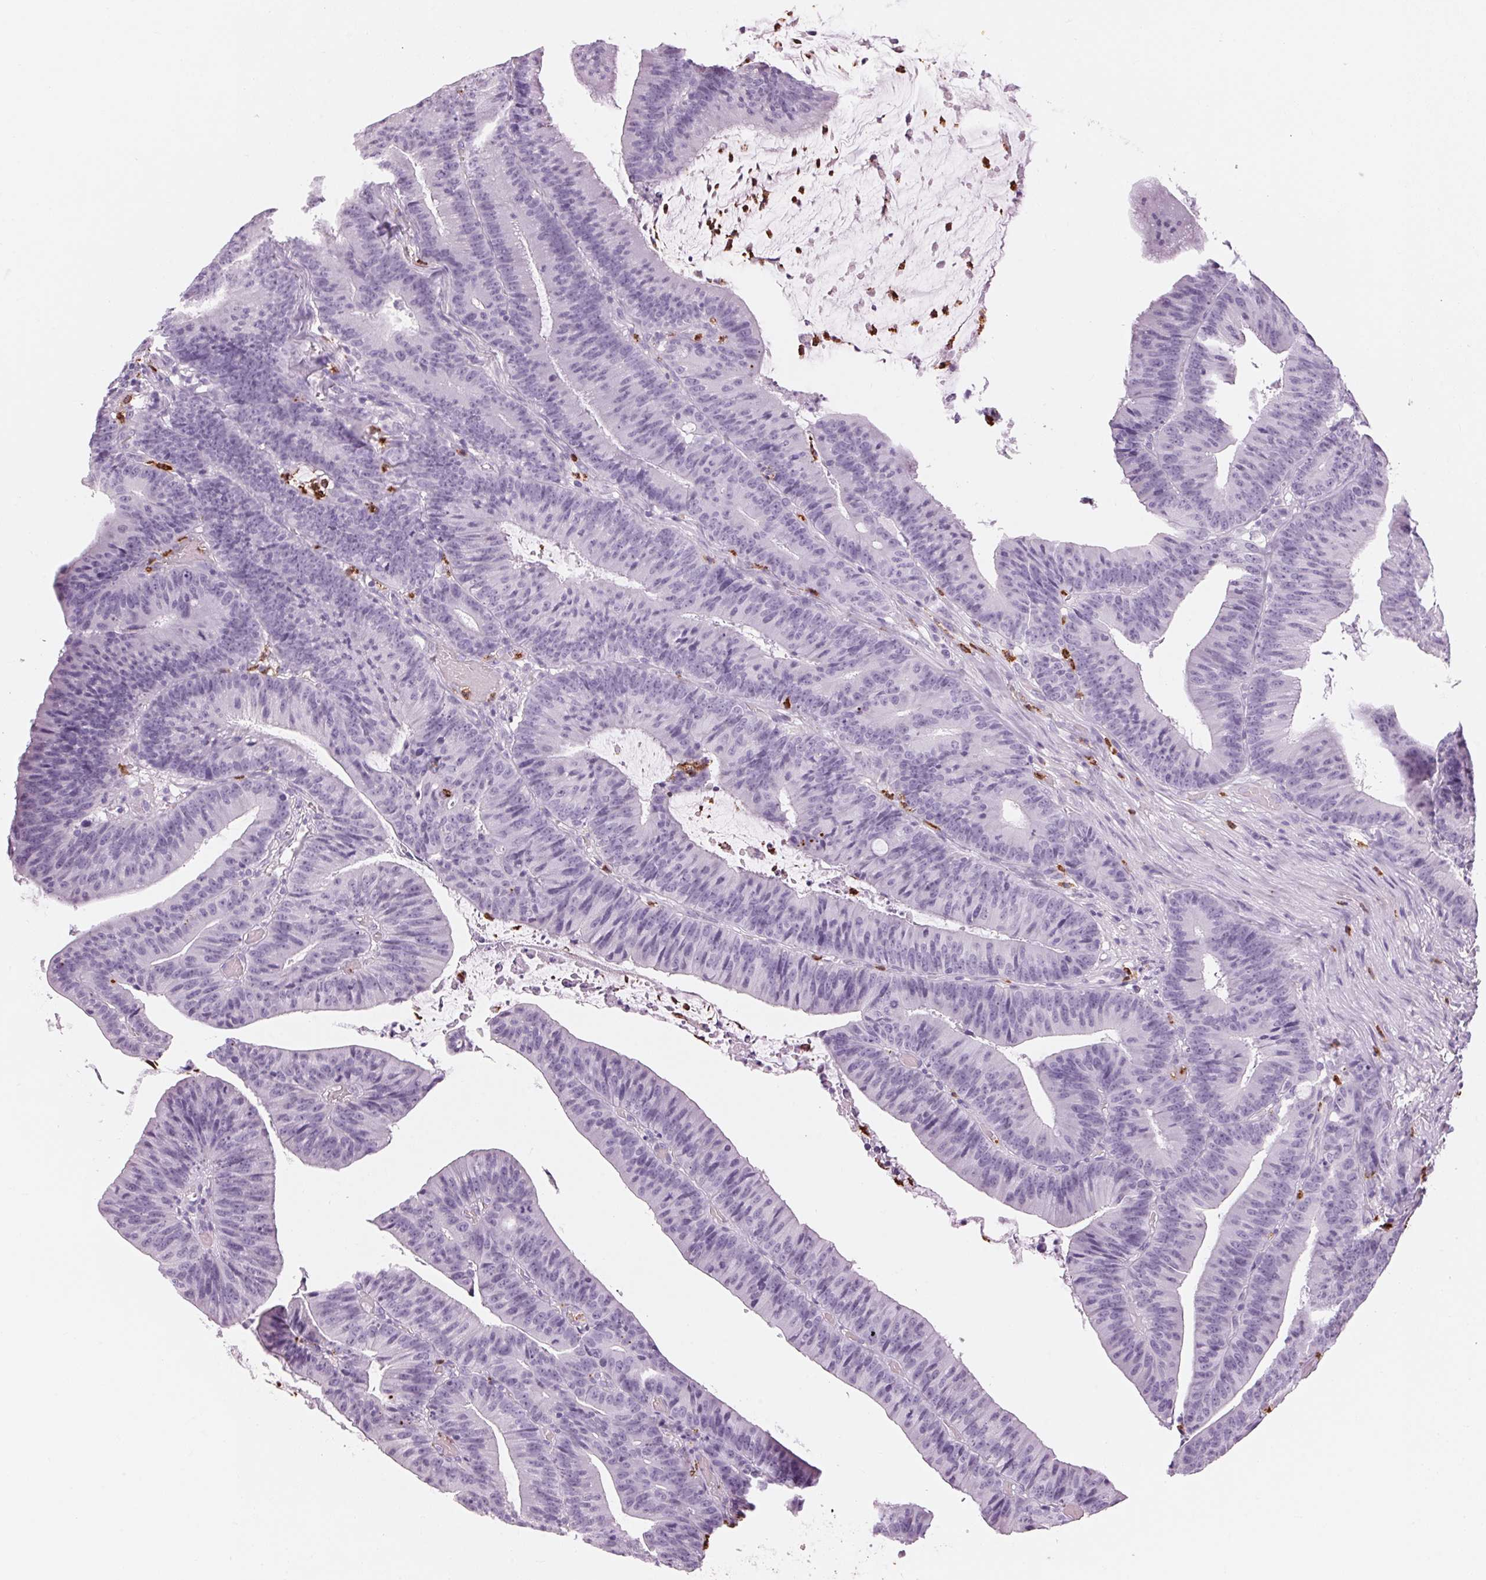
{"staining": {"intensity": "negative", "quantity": "none", "location": "none"}, "tissue": "colorectal cancer", "cell_type": "Tumor cells", "image_type": "cancer", "snomed": [{"axis": "morphology", "description": "Adenocarcinoma, NOS"}, {"axis": "topography", "description": "Colon"}], "caption": "This is an immunohistochemistry (IHC) photomicrograph of human colorectal adenocarcinoma. There is no expression in tumor cells.", "gene": "KLK7", "patient": {"sex": "female", "age": 78}}